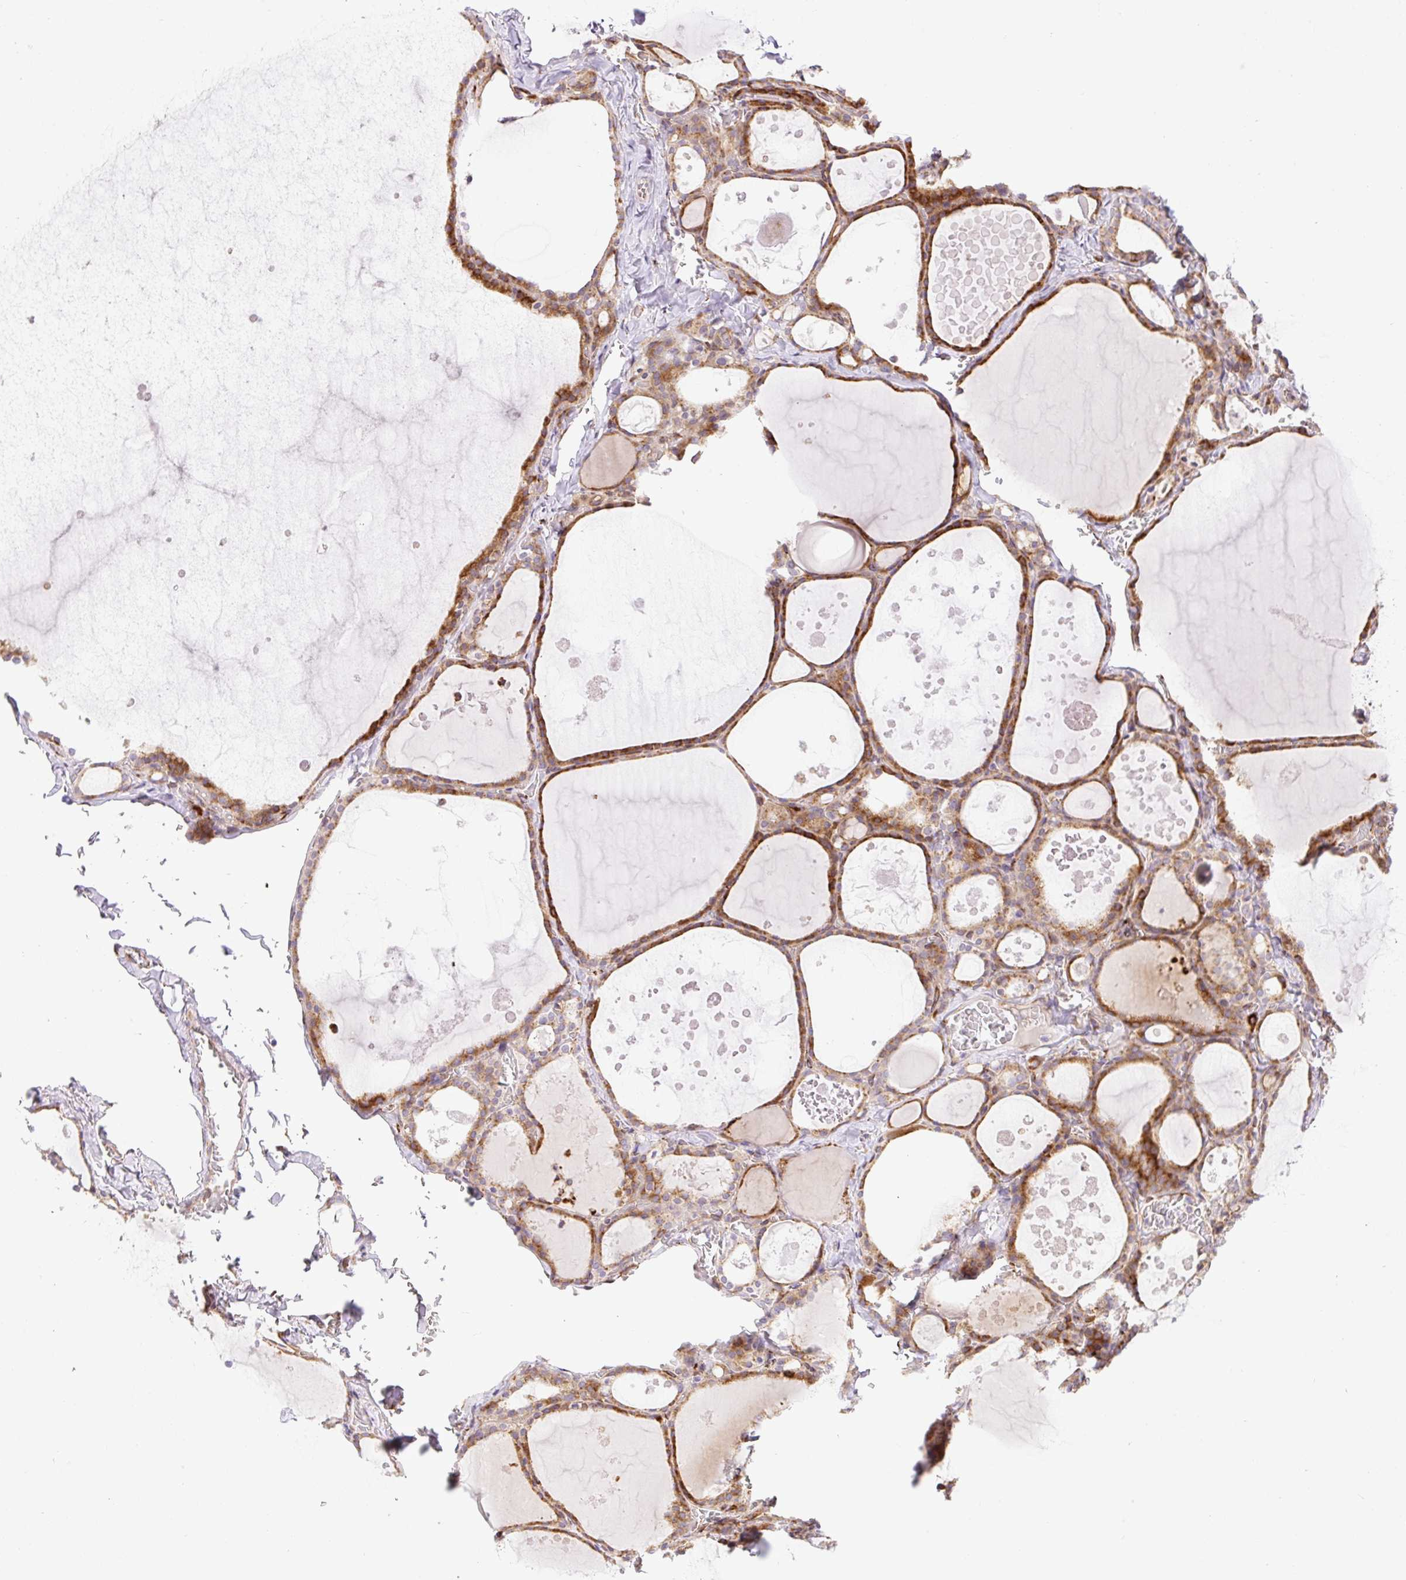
{"staining": {"intensity": "moderate", "quantity": ">75%", "location": "cytoplasmic/membranous"}, "tissue": "thyroid gland", "cell_type": "Glandular cells", "image_type": "normal", "snomed": [{"axis": "morphology", "description": "Normal tissue, NOS"}, {"axis": "topography", "description": "Thyroid gland"}], "caption": "Immunohistochemical staining of benign thyroid gland displays medium levels of moderate cytoplasmic/membranous expression in approximately >75% of glandular cells. (Stains: DAB in brown, nuclei in blue, Microscopy: brightfield microscopy at high magnification).", "gene": "RAB30", "patient": {"sex": "male", "age": 56}}